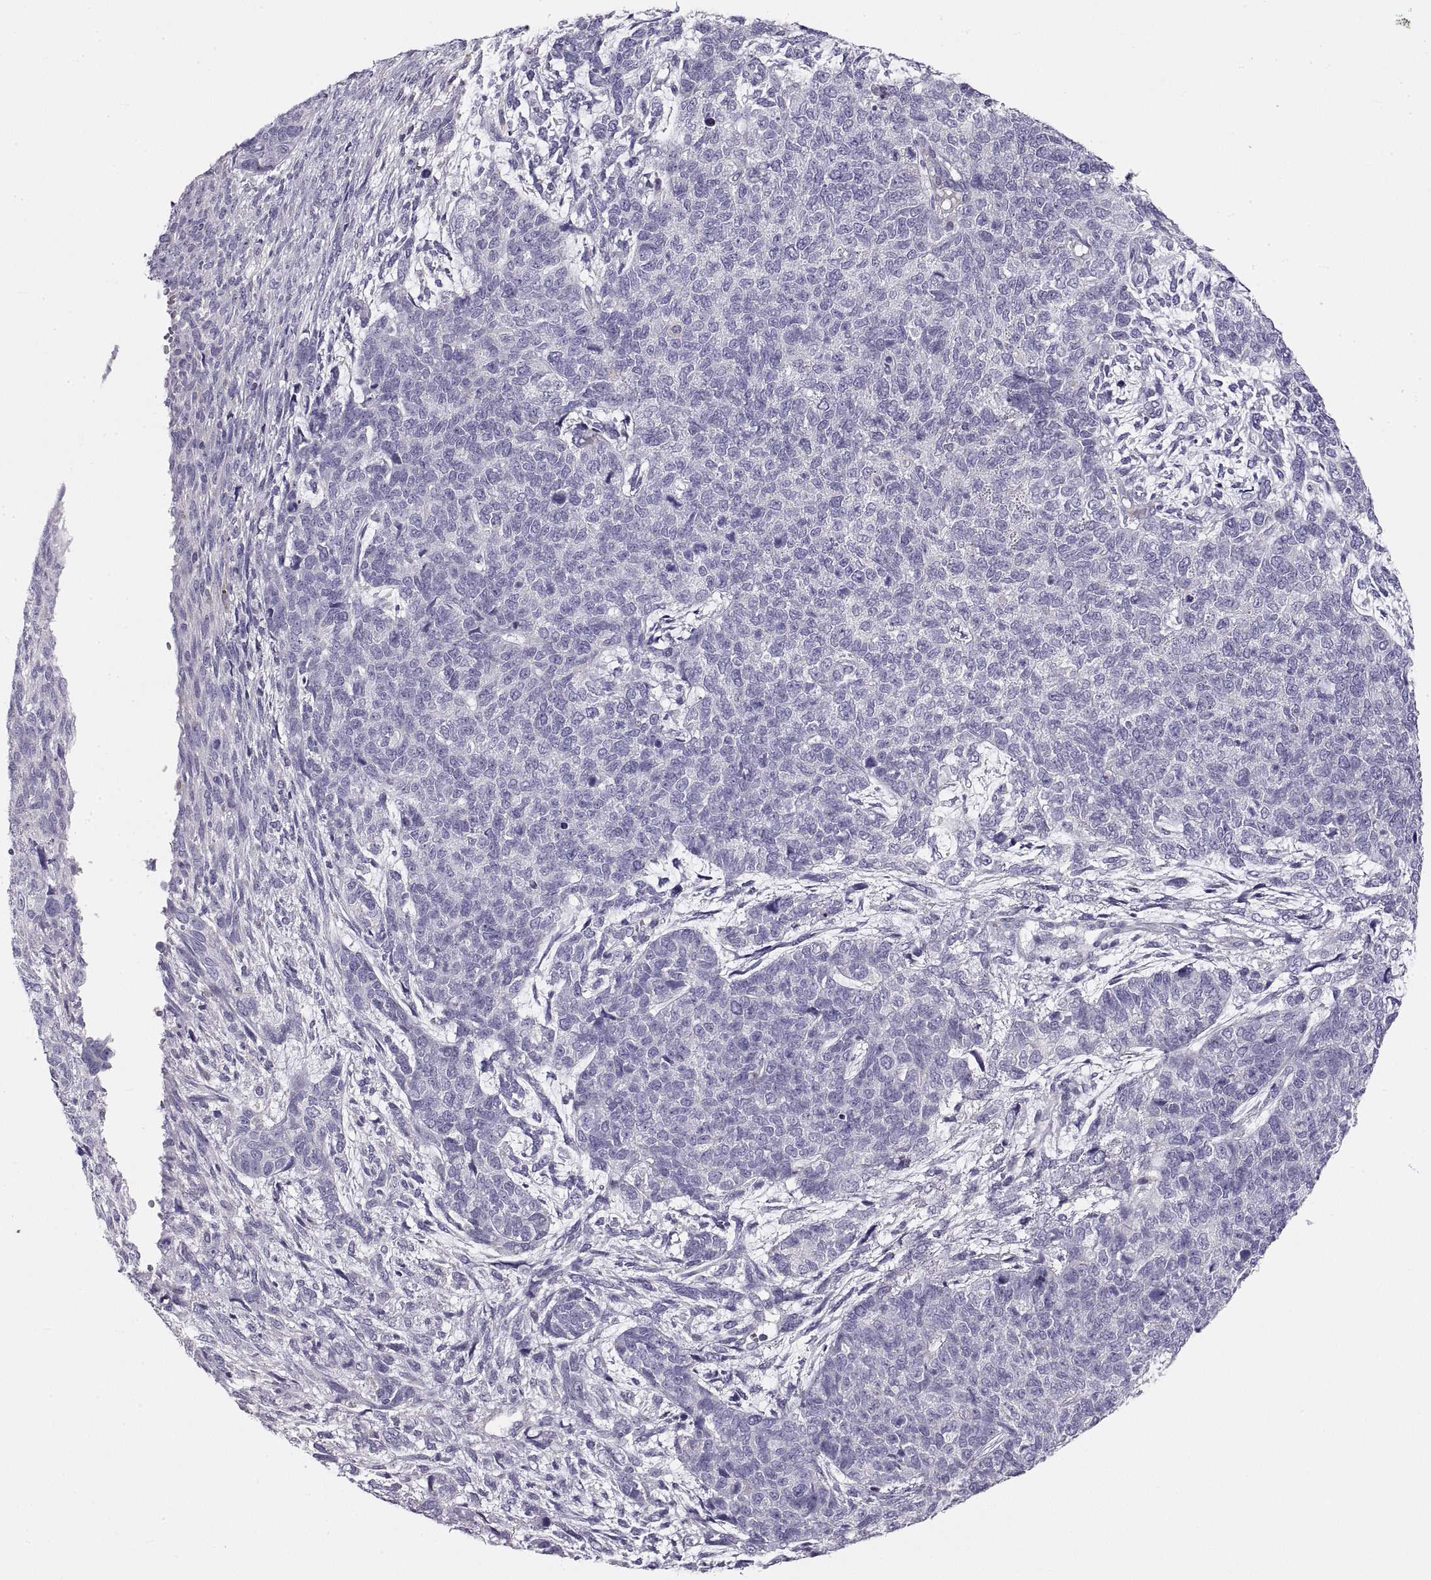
{"staining": {"intensity": "negative", "quantity": "none", "location": "none"}, "tissue": "cervical cancer", "cell_type": "Tumor cells", "image_type": "cancer", "snomed": [{"axis": "morphology", "description": "Squamous cell carcinoma, NOS"}, {"axis": "topography", "description": "Cervix"}], "caption": "Tumor cells are negative for brown protein staining in cervical squamous cell carcinoma.", "gene": "CRYBB3", "patient": {"sex": "female", "age": 63}}